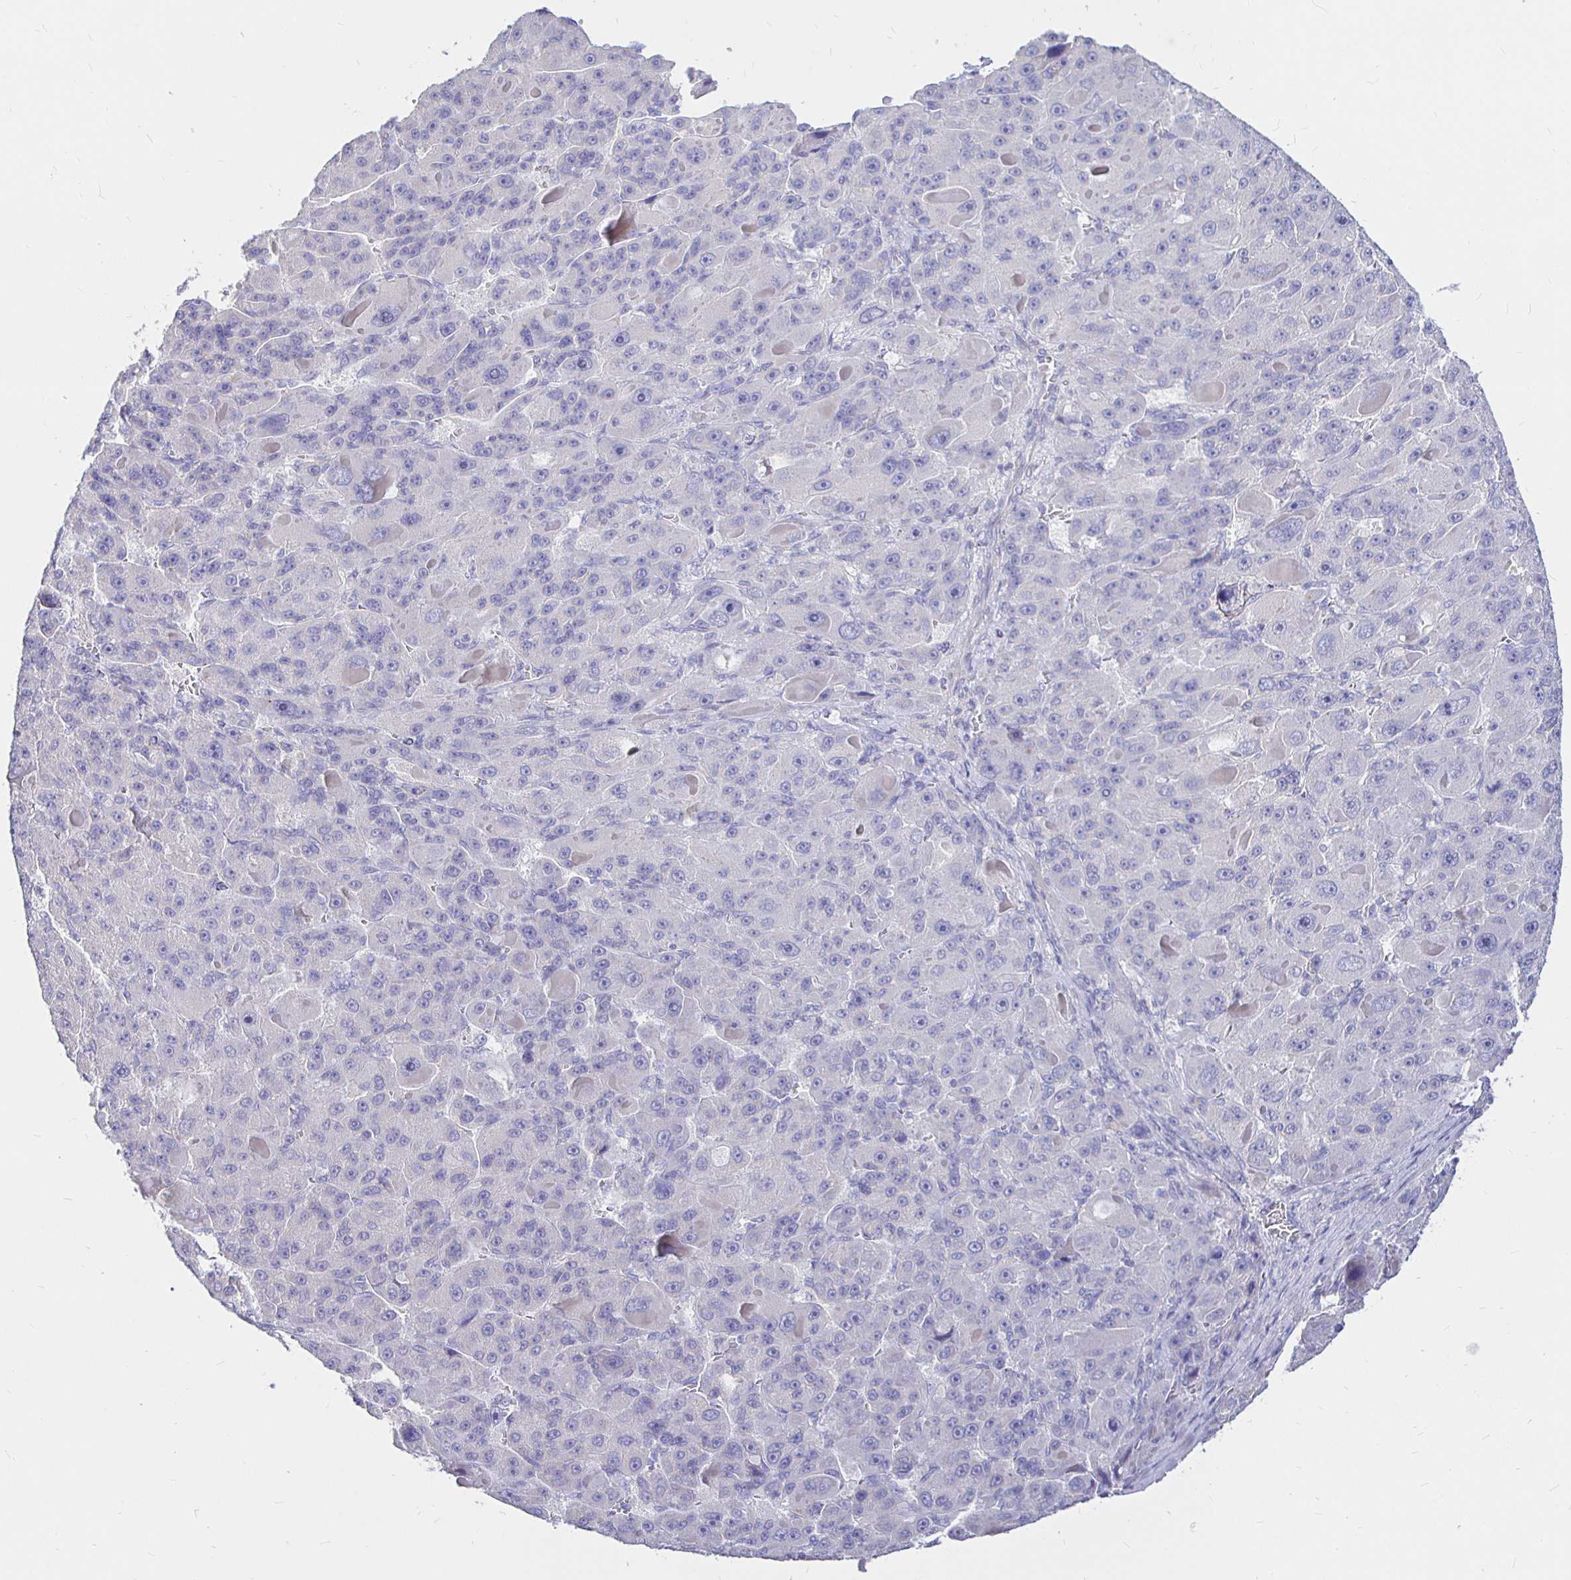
{"staining": {"intensity": "negative", "quantity": "none", "location": "none"}, "tissue": "liver cancer", "cell_type": "Tumor cells", "image_type": "cancer", "snomed": [{"axis": "morphology", "description": "Carcinoma, Hepatocellular, NOS"}, {"axis": "topography", "description": "Liver"}], "caption": "A high-resolution image shows IHC staining of liver cancer (hepatocellular carcinoma), which shows no significant staining in tumor cells.", "gene": "NECAB1", "patient": {"sex": "male", "age": 76}}